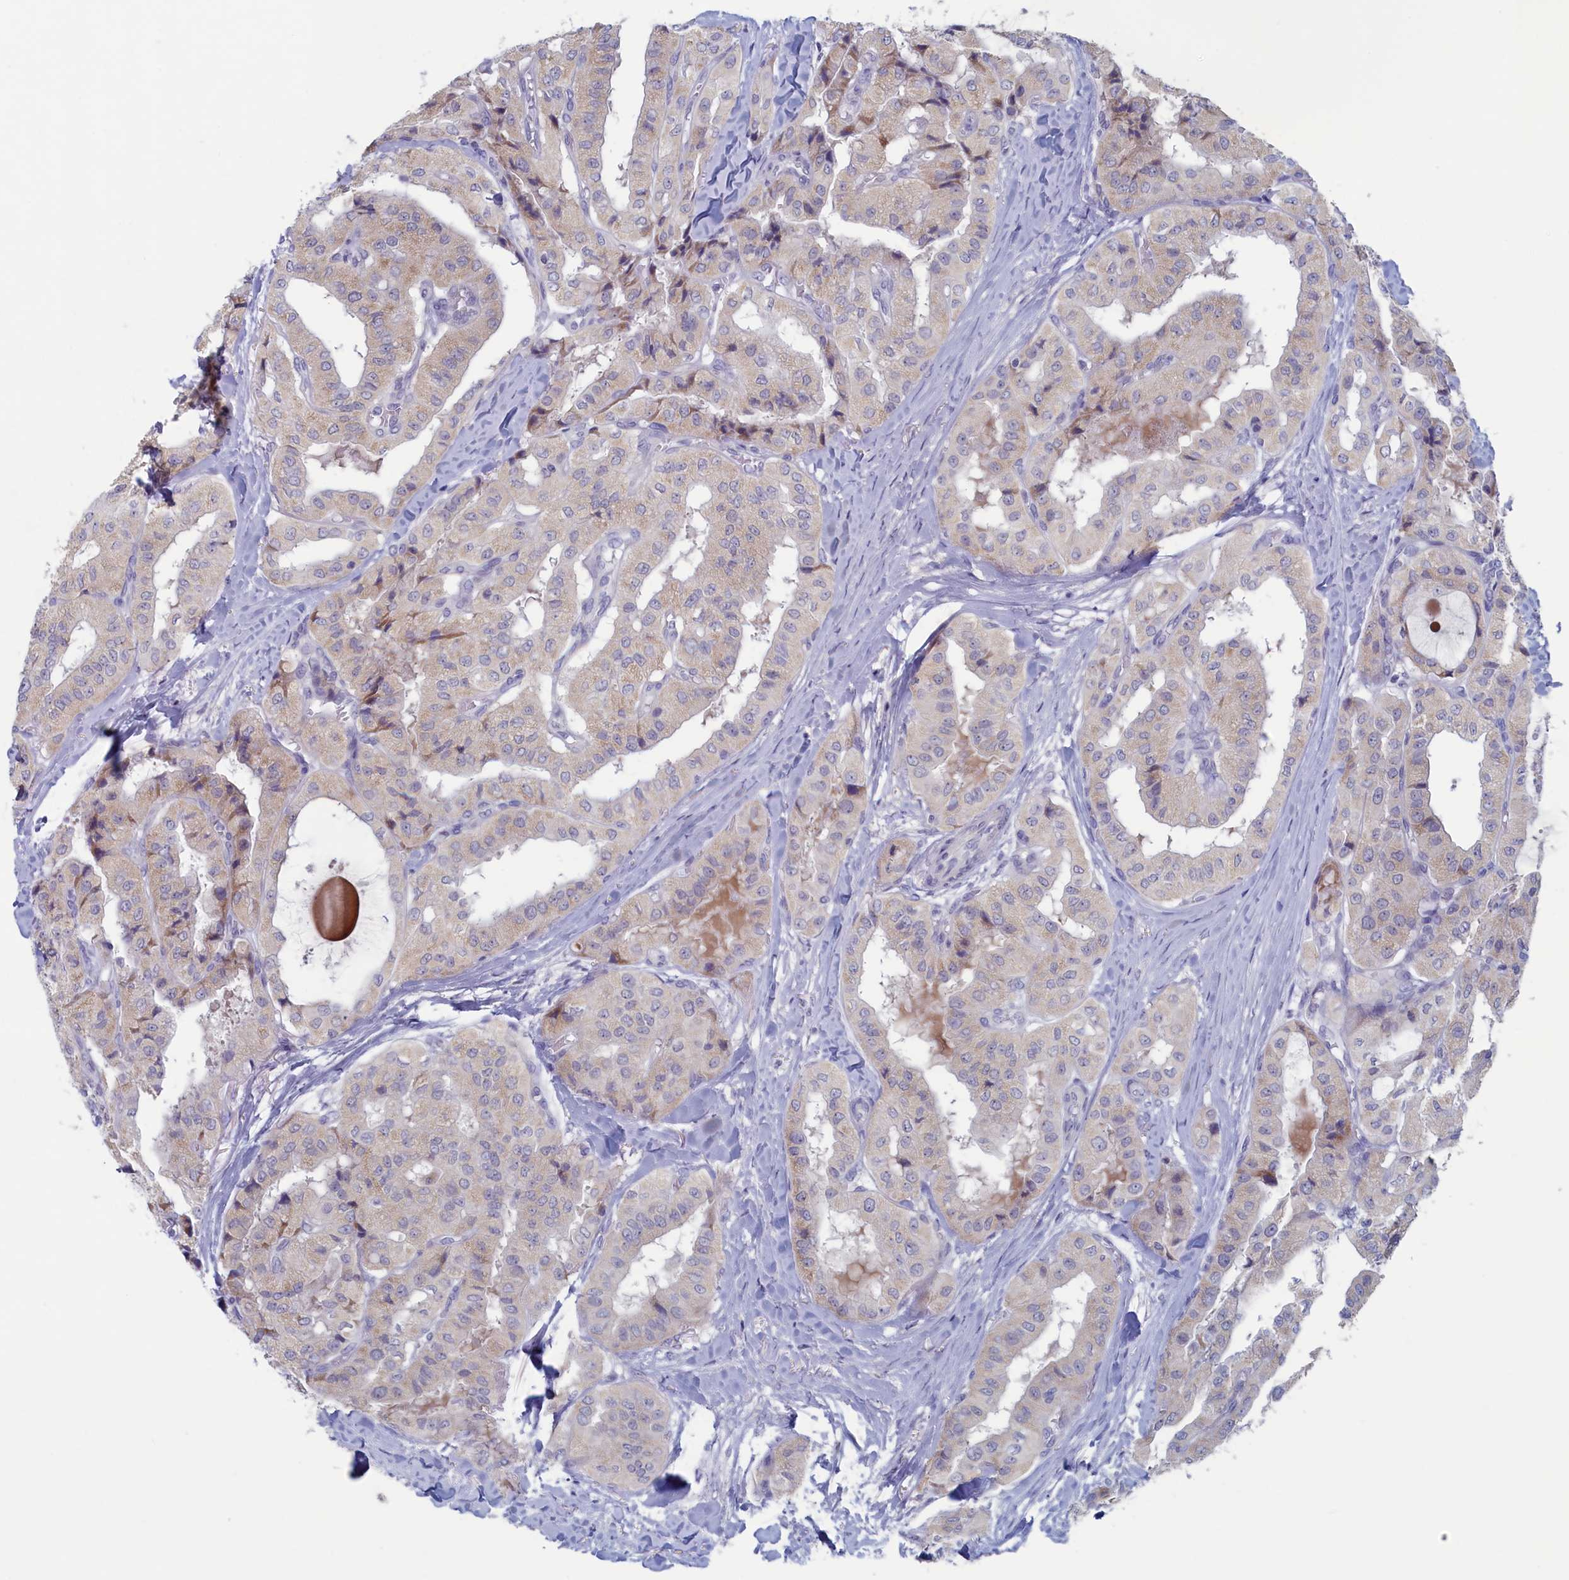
{"staining": {"intensity": "weak", "quantity": "<25%", "location": "cytoplasmic/membranous"}, "tissue": "thyroid cancer", "cell_type": "Tumor cells", "image_type": "cancer", "snomed": [{"axis": "morphology", "description": "Papillary adenocarcinoma, NOS"}, {"axis": "topography", "description": "Thyroid gland"}], "caption": "High power microscopy micrograph of an immunohistochemistry (IHC) histopathology image of thyroid cancer, revealing no significant positivity in tumor cells.", "gene": "WDR76", "patient": {"sex": "female", "age": 59}}